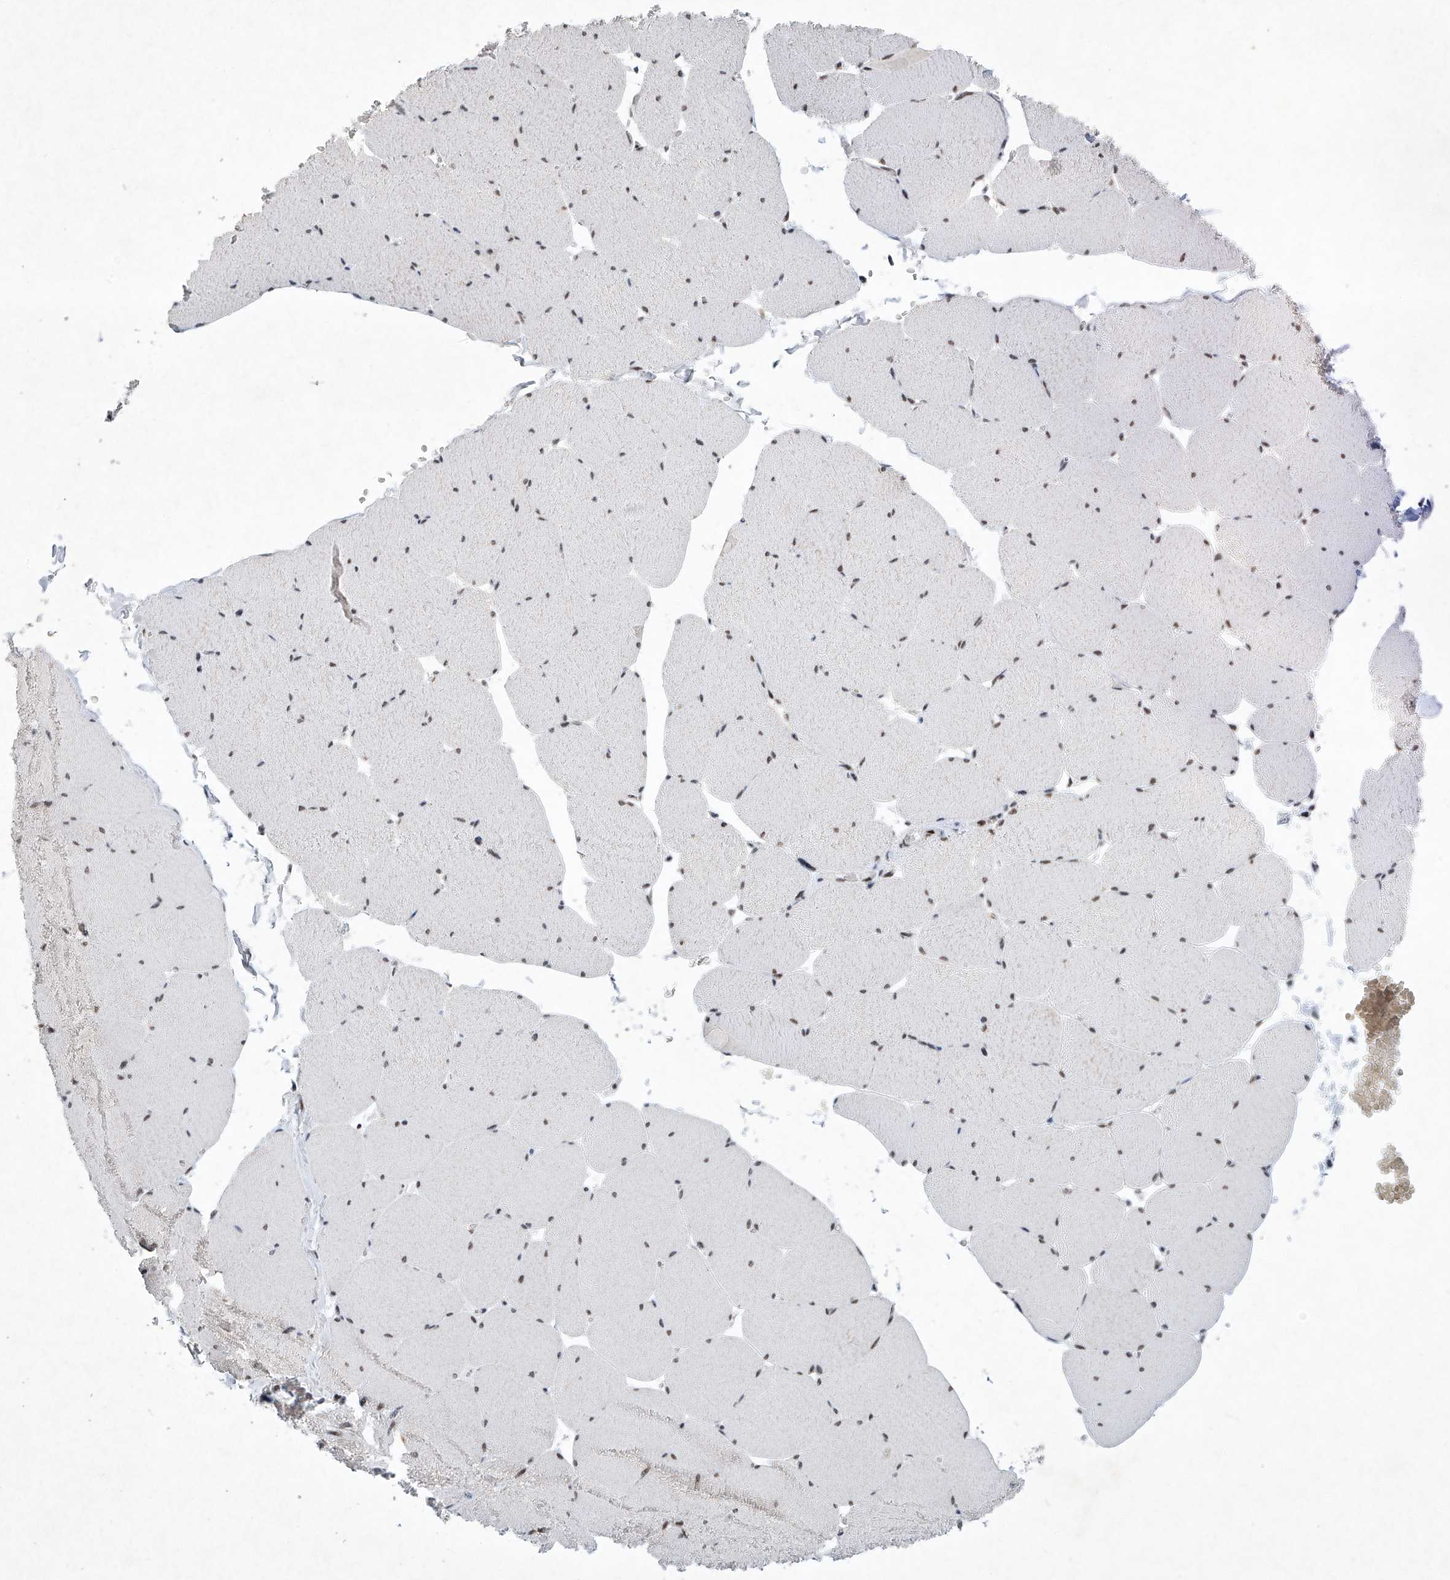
{"staining": {"intensity": "moderate", "quantity": "25%-75%", "location": "nuclear"}, "tissue": "skeletal muscle", "cell_type": "Myocytes", "image_type": "normal", "snomed": [{"axis": "morphology", "description": "Normal tissue, NOS"}, {"axis": "topography", "description": "Skeletal muscle"}, {"axis": "topography", "description": "Head-Neck"}], "caption": "High-power microscopy captured an immunohistochemistry (IHC) micrograph of normal skeletal muscle, revealing moderate nuclear positivity in about 25%-75% of myocytes. Immunohistochemistry (ihc) stains the protein in brown and the nuclei are stained blue.", "gene": "TFDP1", "patient": {"sex": "male", "age": 66}}